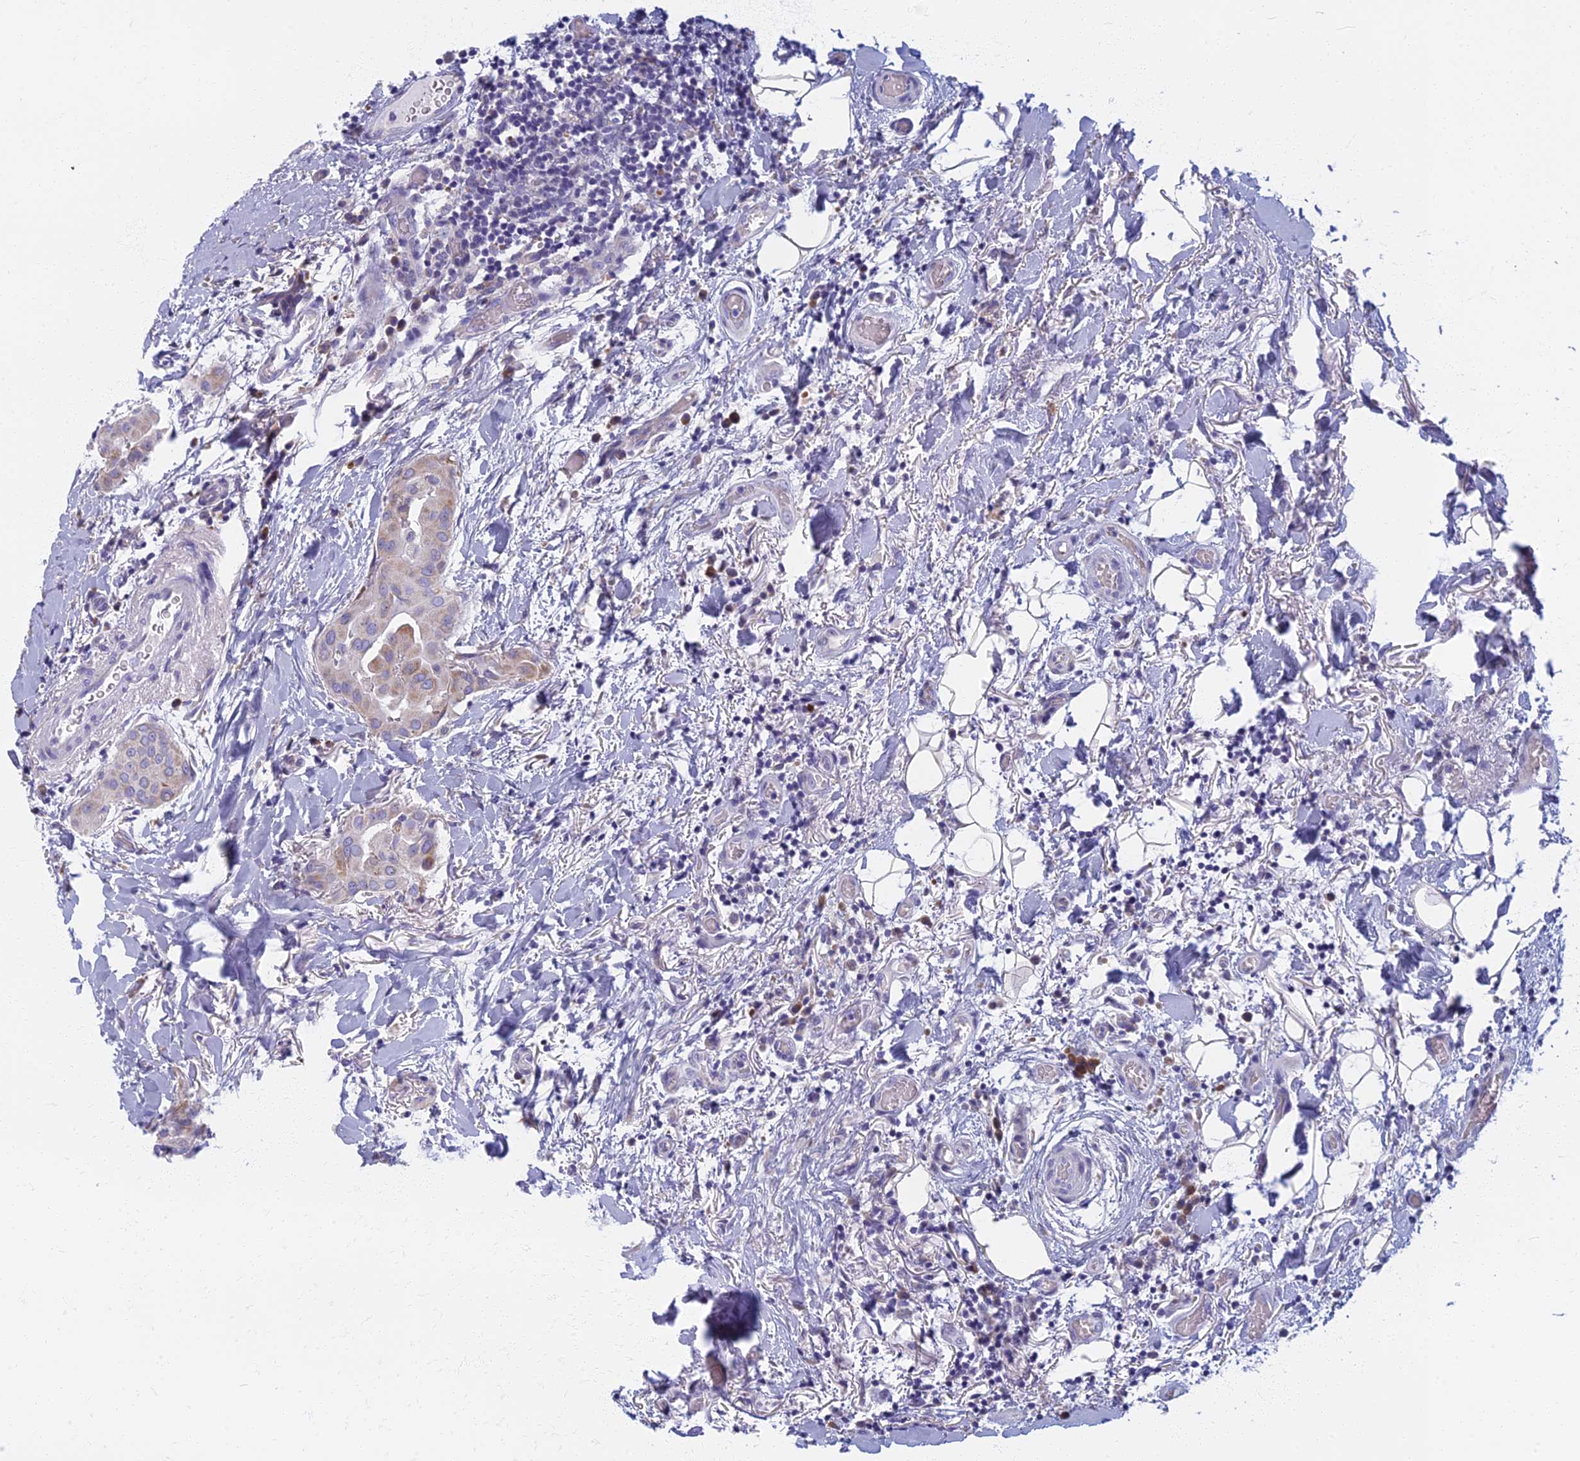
{"staining": {"intensity": "moderate", "quantity": "<25%", "location": "cytoplasmic/membranous"}, "tissue": "thyroid cancer", "cell_type": "Tumor cells", "image_type": "cancer", "snomed": [{"axis": "morphology", "description": "Papillary adenocarcinoma, NOS"}, {"axis": "topography", "description": "Thyroid gland"}], "caption": "Thyroid cancer (papillary adenocarcinoma) tissue displays moderate cytoplasmic/membranous positivity in approximately <25% of tumor cells, visualized by immunohistochemistry.", "gene": "DDX51", "patient": {"sex": "male", "age": 33}}